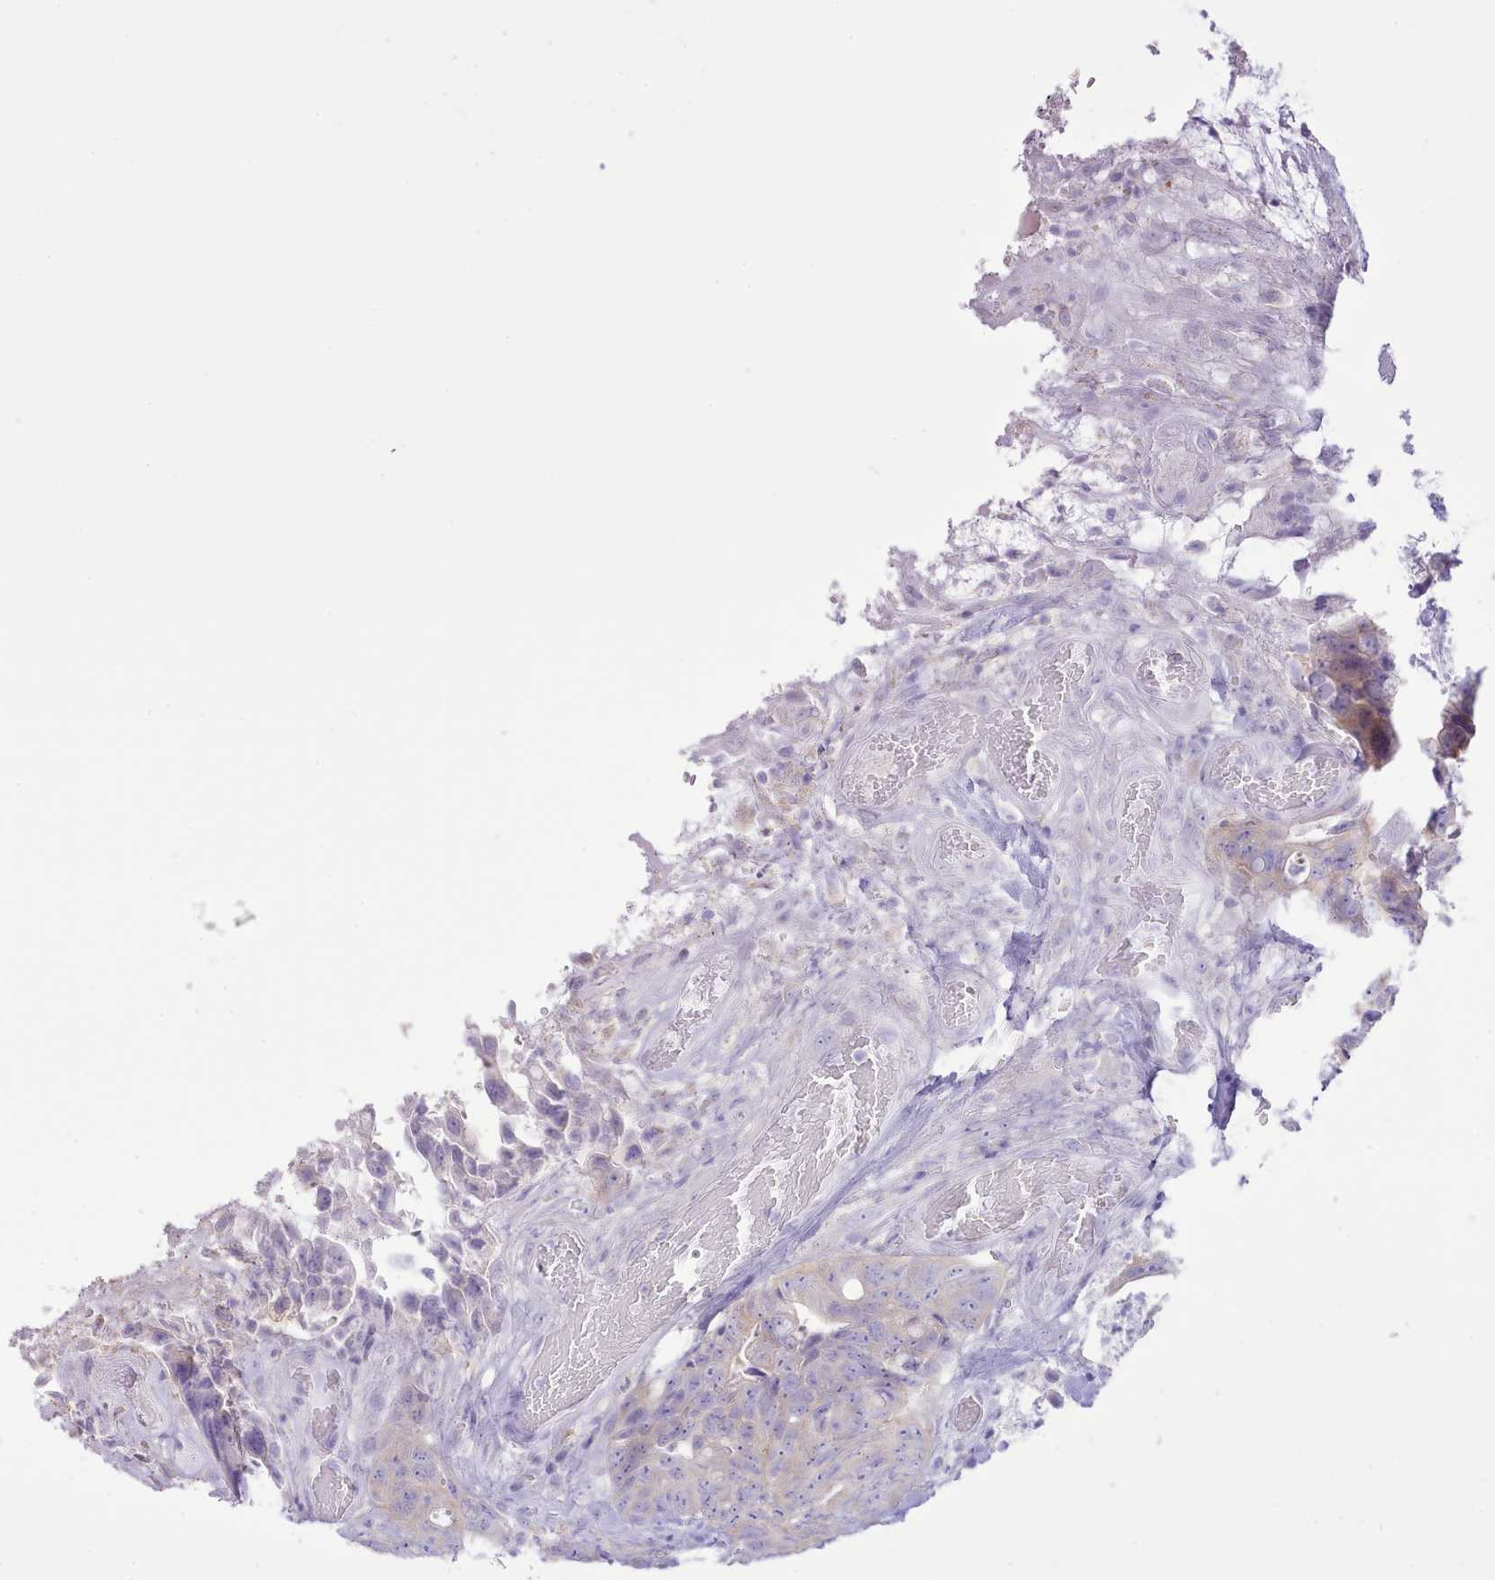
{"staining": {"intensity": "negative", "quantity": "none", "location": "none"}, "tissue": "colorectal cancer", "cell_type": "Tumor cells", "image_type": "cancer", "snomed": [{"axis": "morphology", "description": "Adenocarcinoma, NOS"}, {"axis": "topography", "description": "Colon"}], "caption": "A high-resolution photomicrograph shows immunohistochemistry staining of adenocarcinoma (colorectal), which shows no significant positivity in tumor cells.", "gene": "MDFI", "patient": {"sex": "female", "age": 82}}